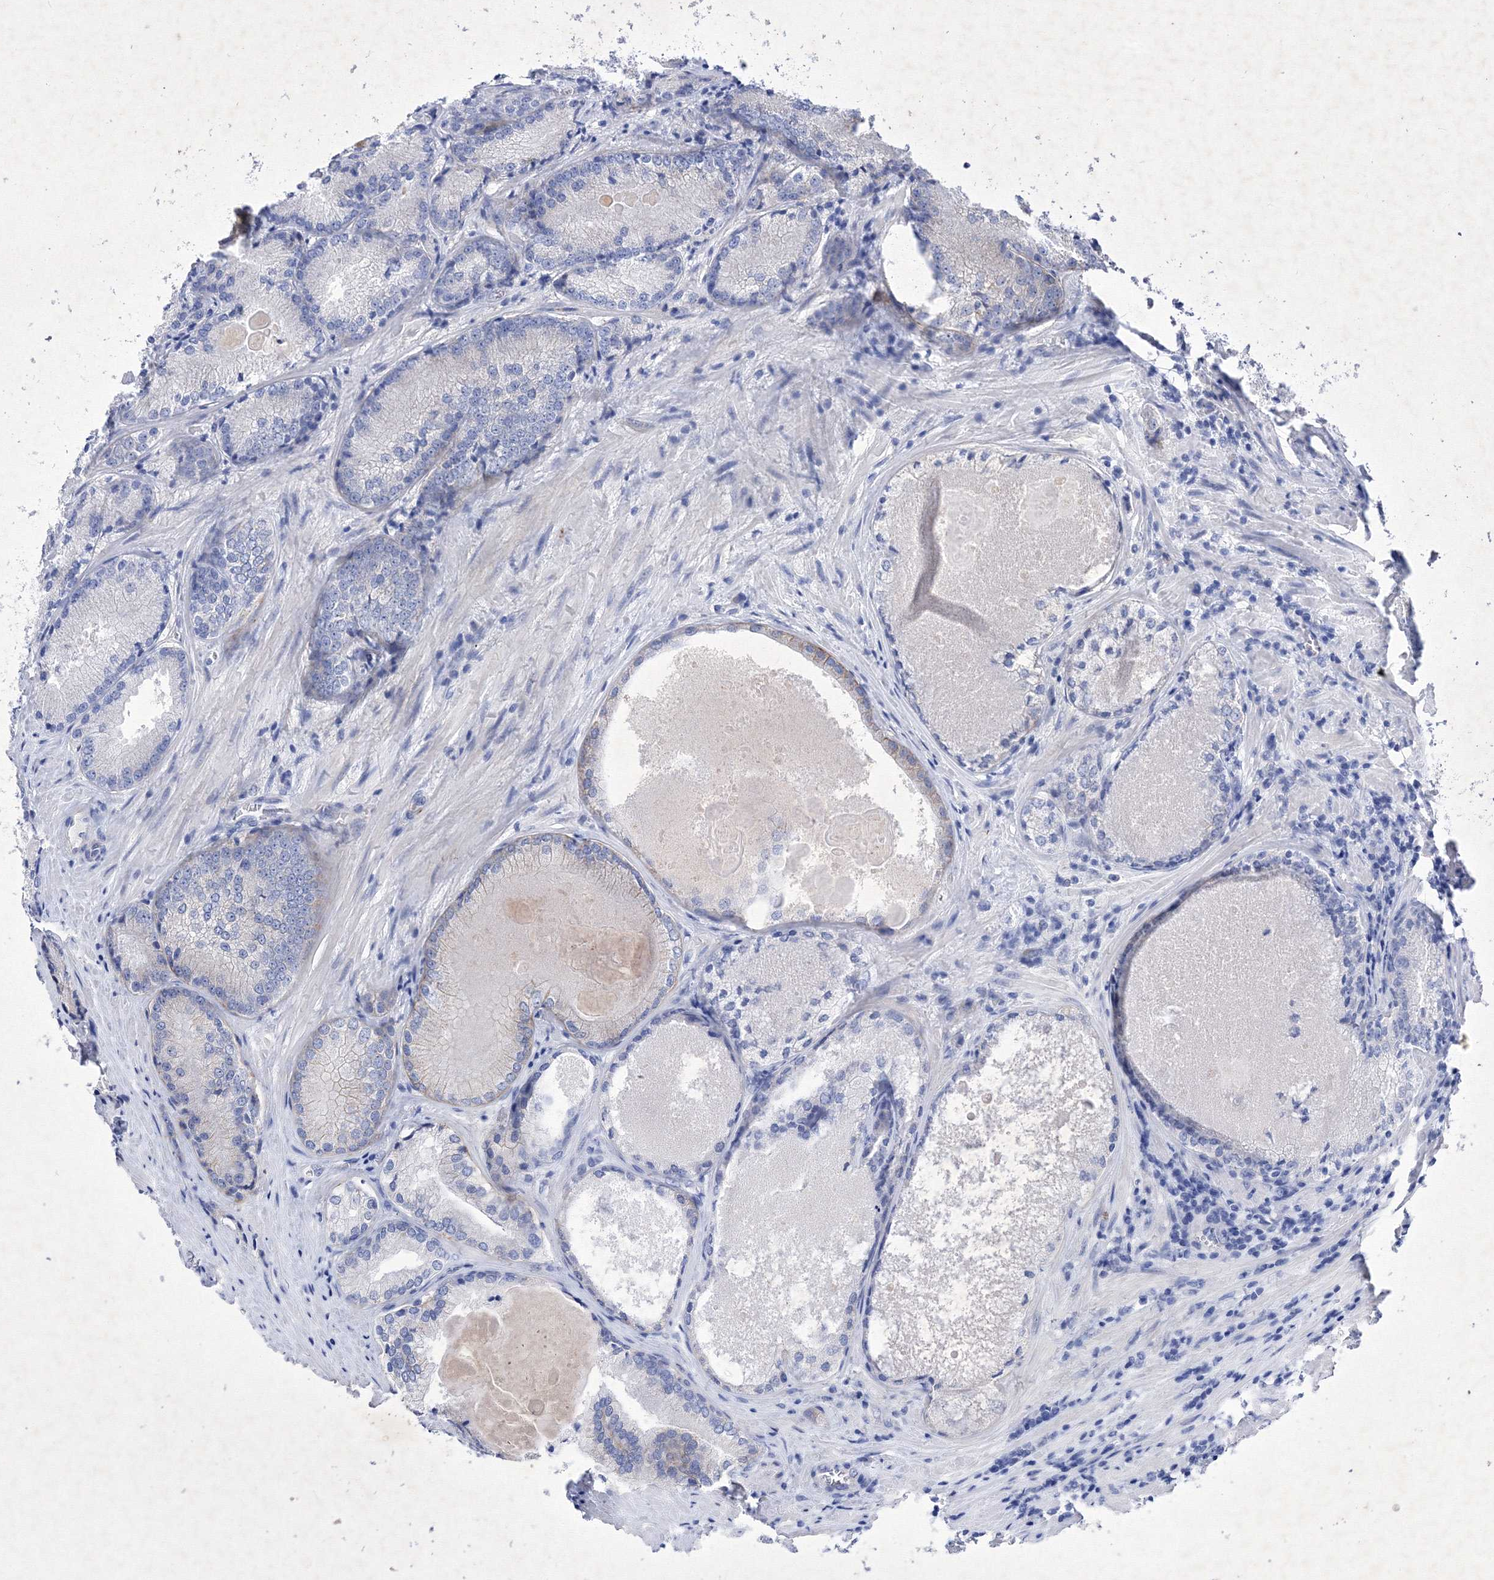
{"staining": {"intensity": "moderate", "quantity": "<25%", "location": "cytoplasmic/membranous"}, "tissue": "prostate cancer", "cell_type": "Tumor cells", "image_type": "cancer", "snomed": [{"axis": "morphology", "description": "Adenocarcinoma, High grade"}, {"axis": "topography", "description": "Prostate"}], "caption": "Human prostate cancer (high-grade adenocarcinoma) stained with a protein marker exhibits moderate staining in tumor cells.", "gene": "GPN1", "patient": {"sex": "male", "age": 66}}